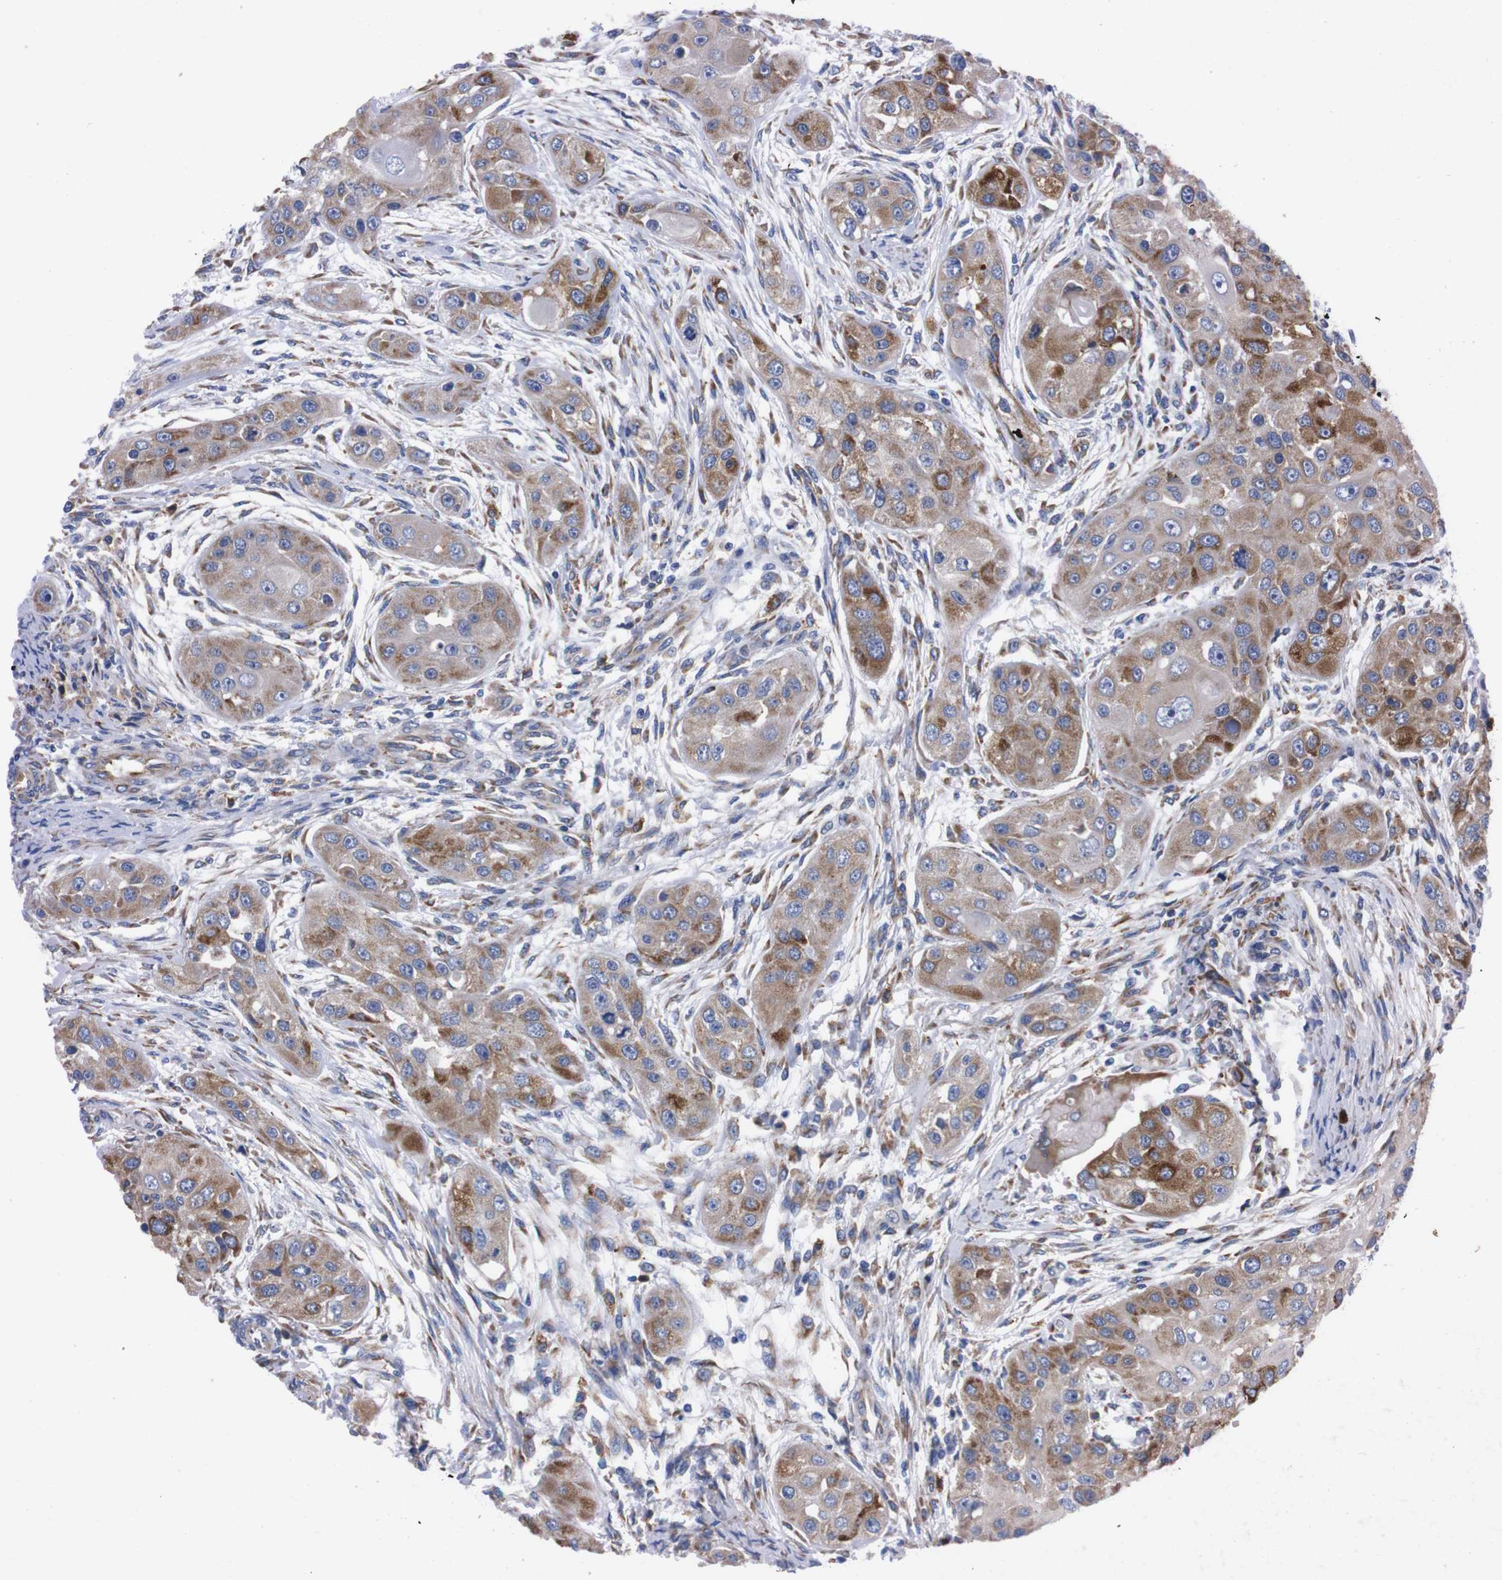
{"staining": {"intensity": "moderate", "quantity": ">75%", "location": "cytoplasmic/membranous"}, "tissue": "head and neck cancer", "cell_type": "Tumor cells", "image_type": "cancer", "snomed": [{"axis": "morphology", "description": "Normal tissue, NOS"}, {"axis": "morphology", "description": "Squamous cell carcinoma, NOS"}, {"axis": "topography", "description": "Skeletal muscle"}, {"axis": "topography", "description": "Head-Neck"}], "caption": "Moderate cytoplasmic/membranous positivity for a protein is appreciated in approximately >75% of tumor cells of head and neck cancer using IHC.", "gene": "NEBL", "patient": {"sex": "male", "age": 51}}